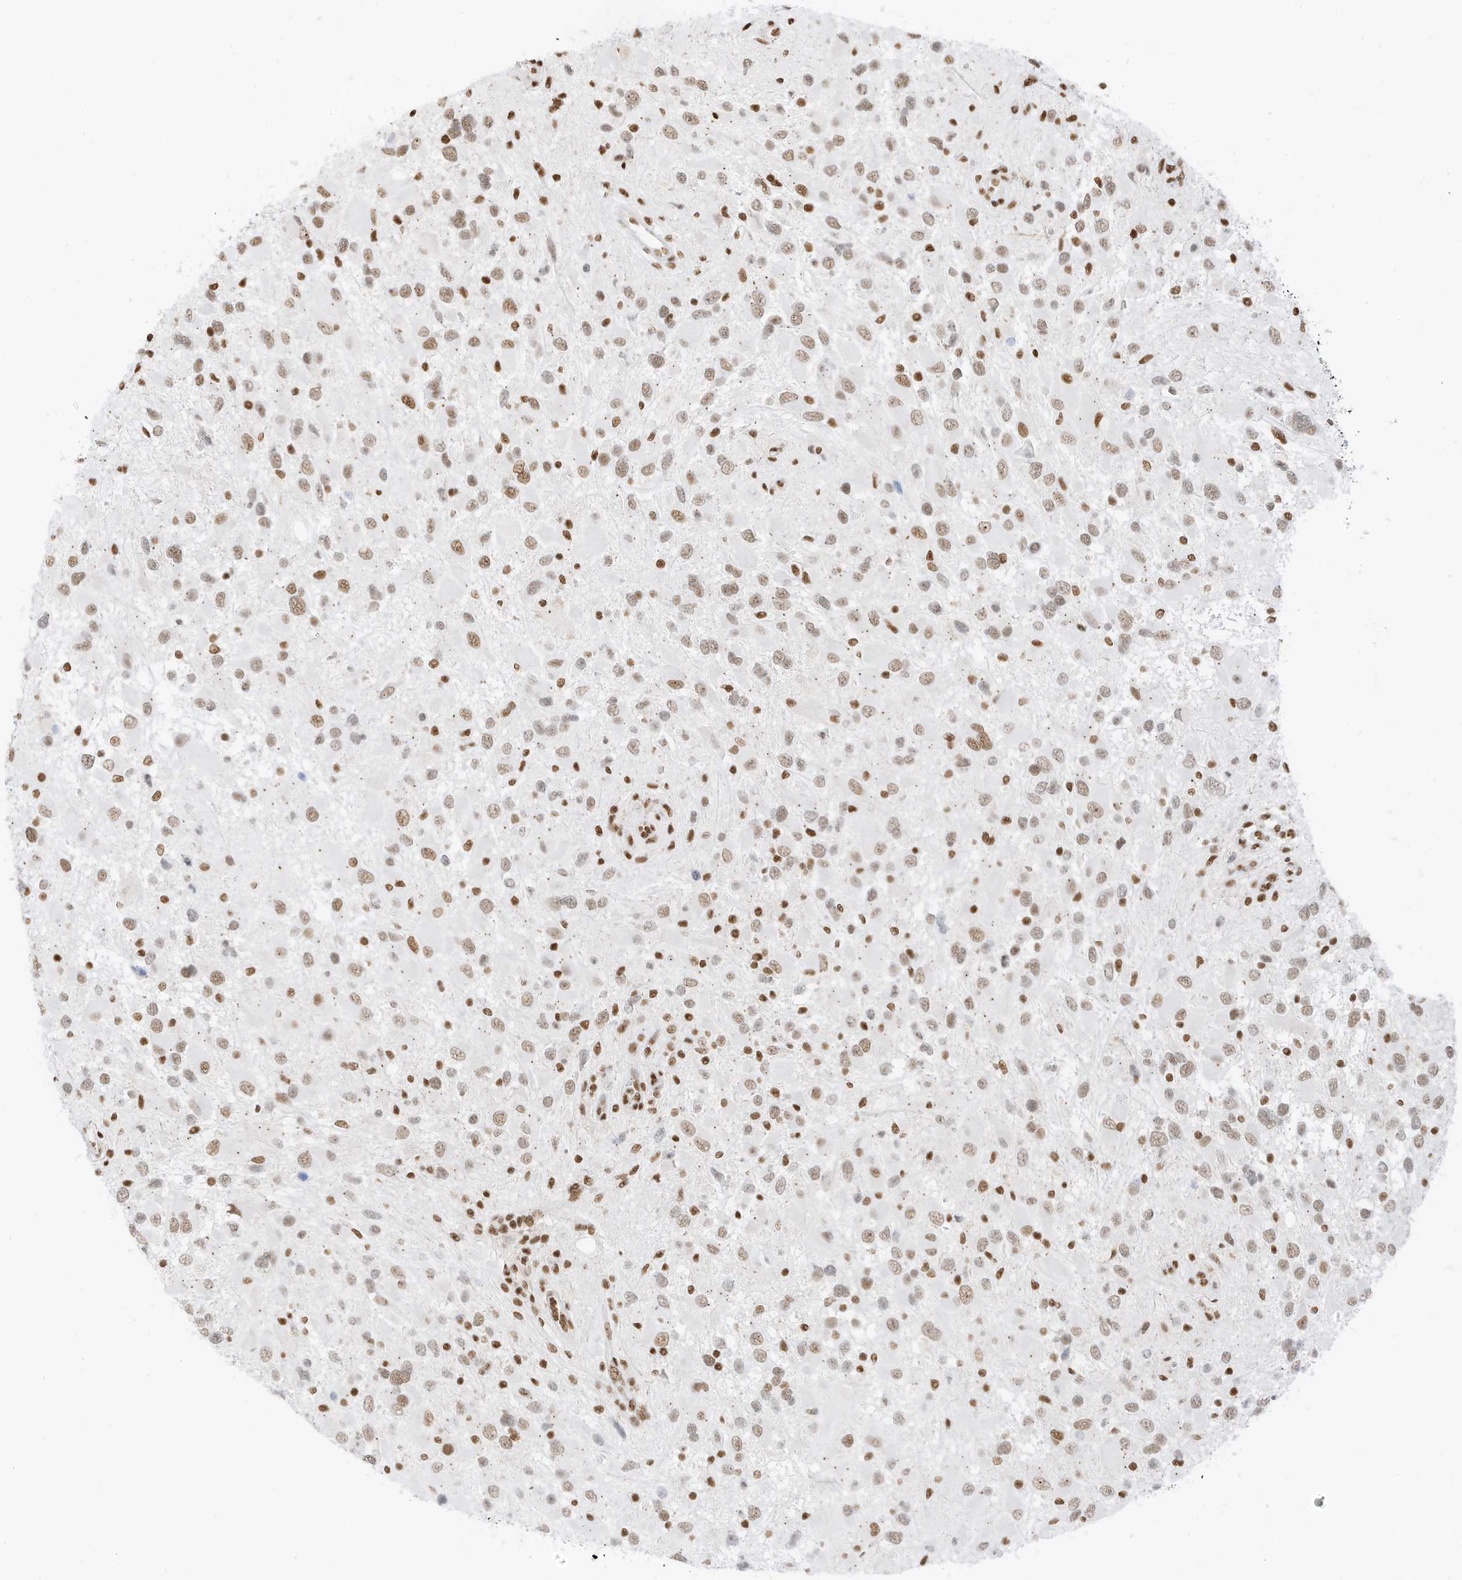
{"staining": {"intensity": "weak", "quantity": ">75%", "location": "nuclear"}, "tissue": "glioma", "cell_type": "Tumor cells", "image_type": "cancer", "snomed": [{"axis": "morphology", "description": "Glioma, malignant, High grade"}, {"axis": "topography", "description": "Brain"}], "caption": "Glioma stained with a brown dye reveals weak nuclear positive staining in about >75% of tumor cells.", "gene": "SMARCA2", "patient": {"sex": "male", "age": 53}}